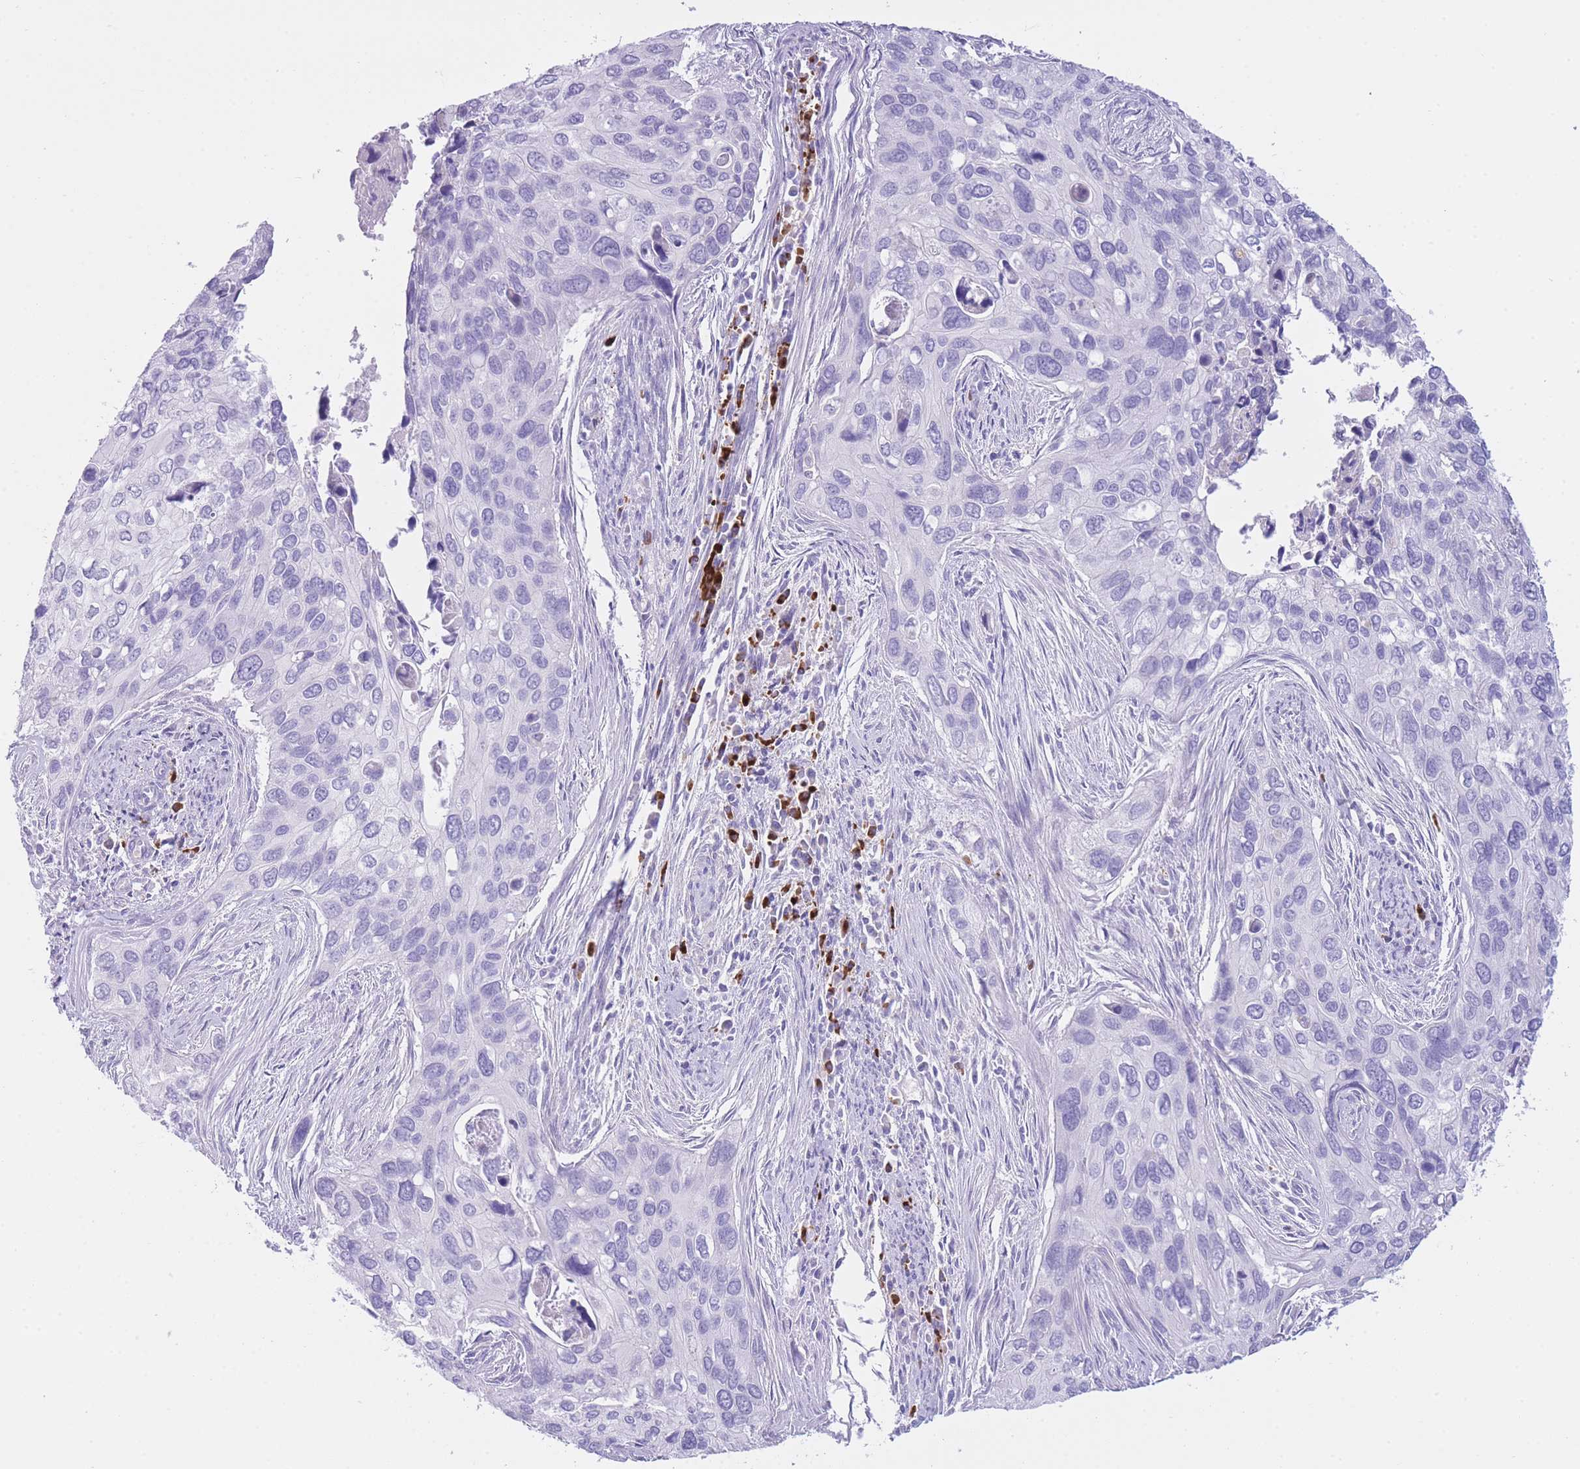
{"staining": {"intensity": "negative", "quantity": "none", "location": "none"}, "tissue": "cervical cancer", "cell_type": "Tumor cells", "image_type": "cancer", "snomed": [{"axis": "morphology", "description": "Squamous cell carcinoma, NOS"}, {"axis": "topography", "description": "Cervix"}], "caption": "Protein analysis of cervical cancer (squamous cell carcinoma) demonstrates no significant expression in tumor cells.", "gene": "PLBD1", "patient": {"sex": "female", "age": 55}}